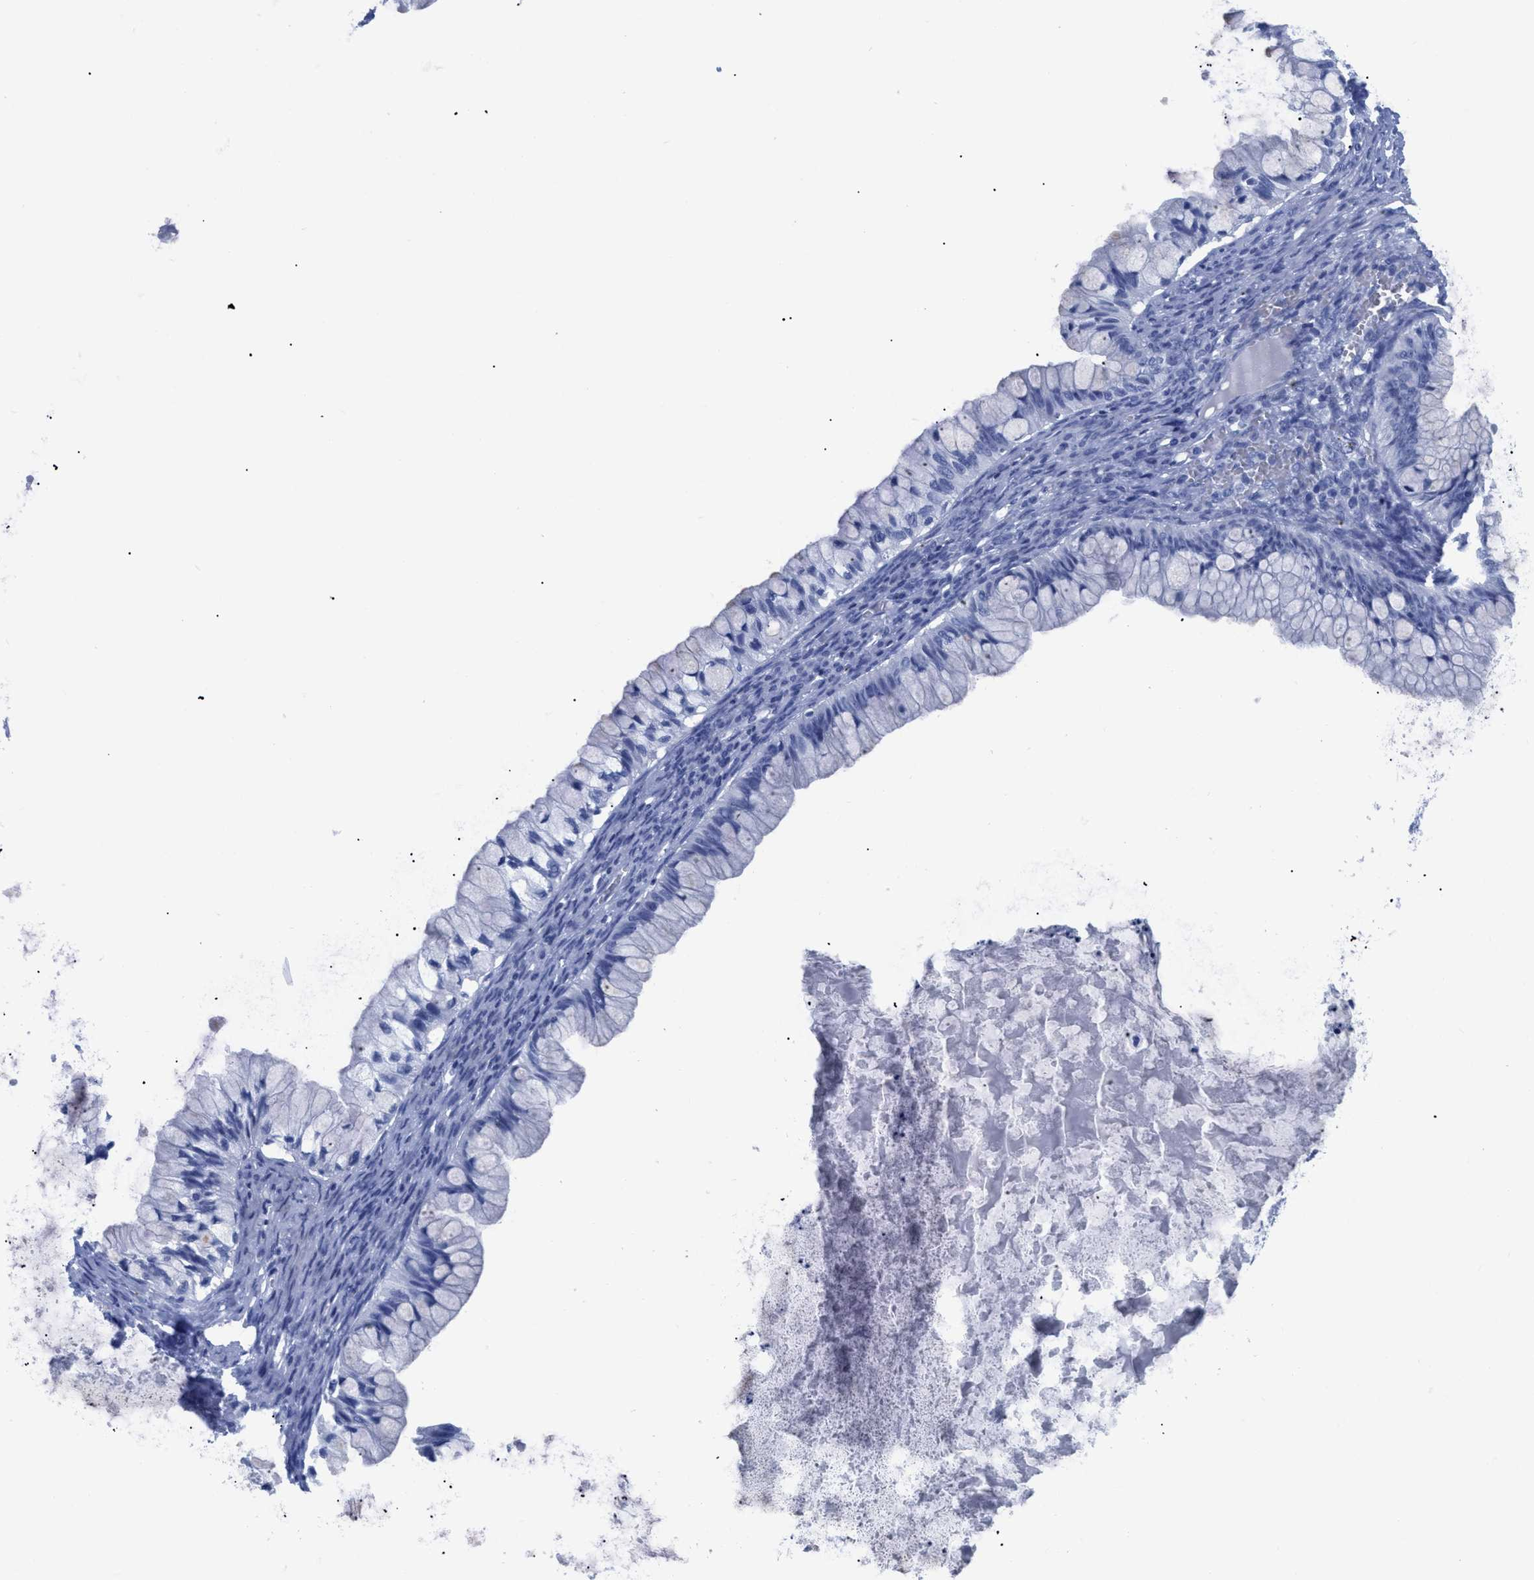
{"staining": {"intensity": "negative", "quantity": "none", "location": "none"}, "tissue": "ovarian cancer", "cell_type": "Tumor cells", "image_type": "cancer", "snomed": [{"axis": "morphology", "description": "Cystadenocarcinoma, mucinous, NOS"}, {"axis": "topography", "description": "Ovary"}], "caption": "IHC photomicrograph of human mucinous cystadenocarcinoma (ovarian) stained for a protein (brown), which exhibits no expression in tumor cells.", "gene": "TREML1", "patient": {"sex": "female", "age": 57}}